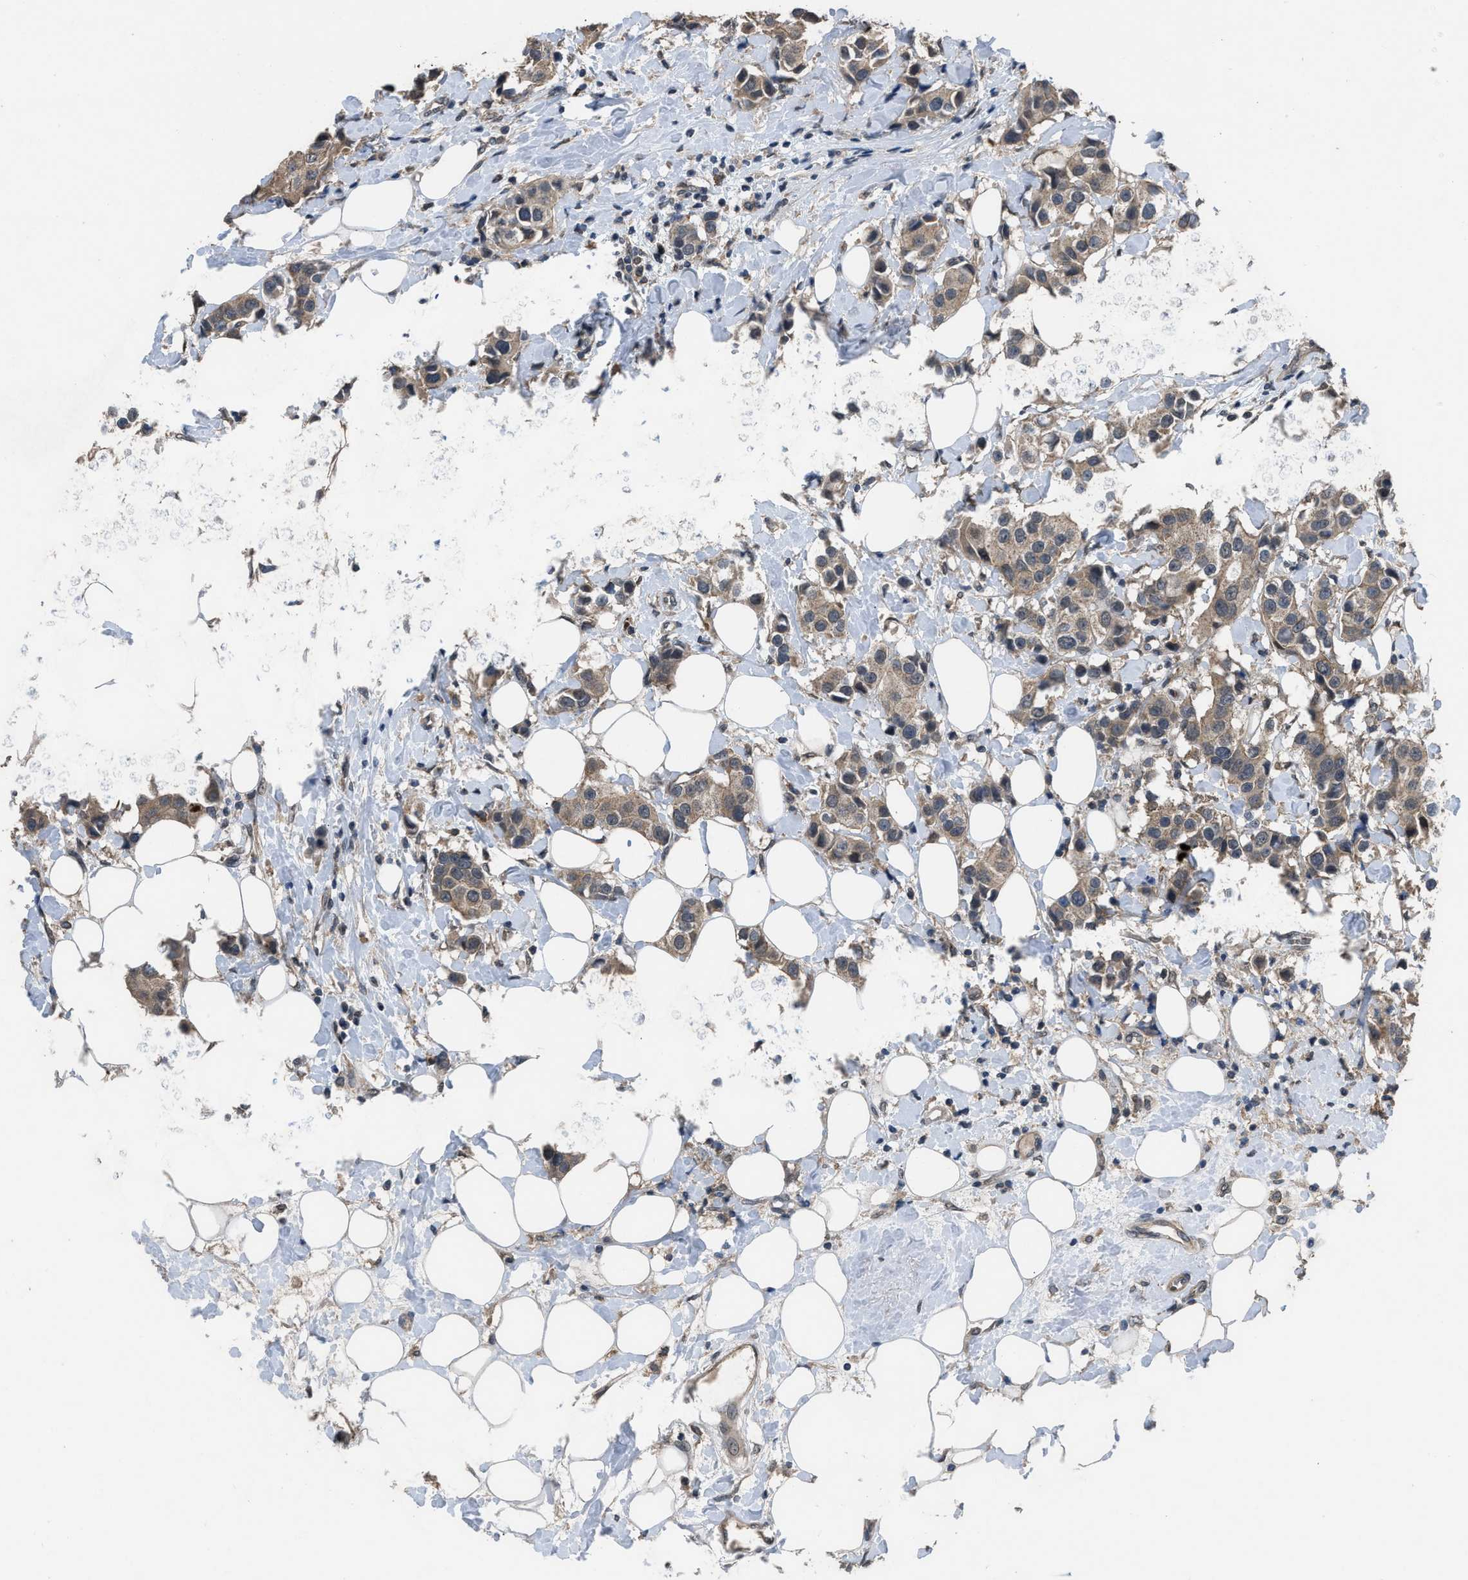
{"staining": {"intensity": "weak", "quantity": ">75%", "location": "cytoplasmic/membranous"}, "tissue": "breast cancer", "cell_type": "Tumor cells", "image_type": "cancer", "snomed": [{"axis": "morphology", "description": "Normal tissue, NOS"}, {"axis": "morphology", "description": "Duct carcinoma"}, {"axis": "topography", "description": "Breast"}], "caption": "Protein staining by immunohistochemistry demonstrates weak cytoplasmic/membranous positivity in about >75% of tumor cells in breast infiltrating ductal carcinoma.", "gene": "UTRN", "patient": {"sex": "female", "age": 39}}